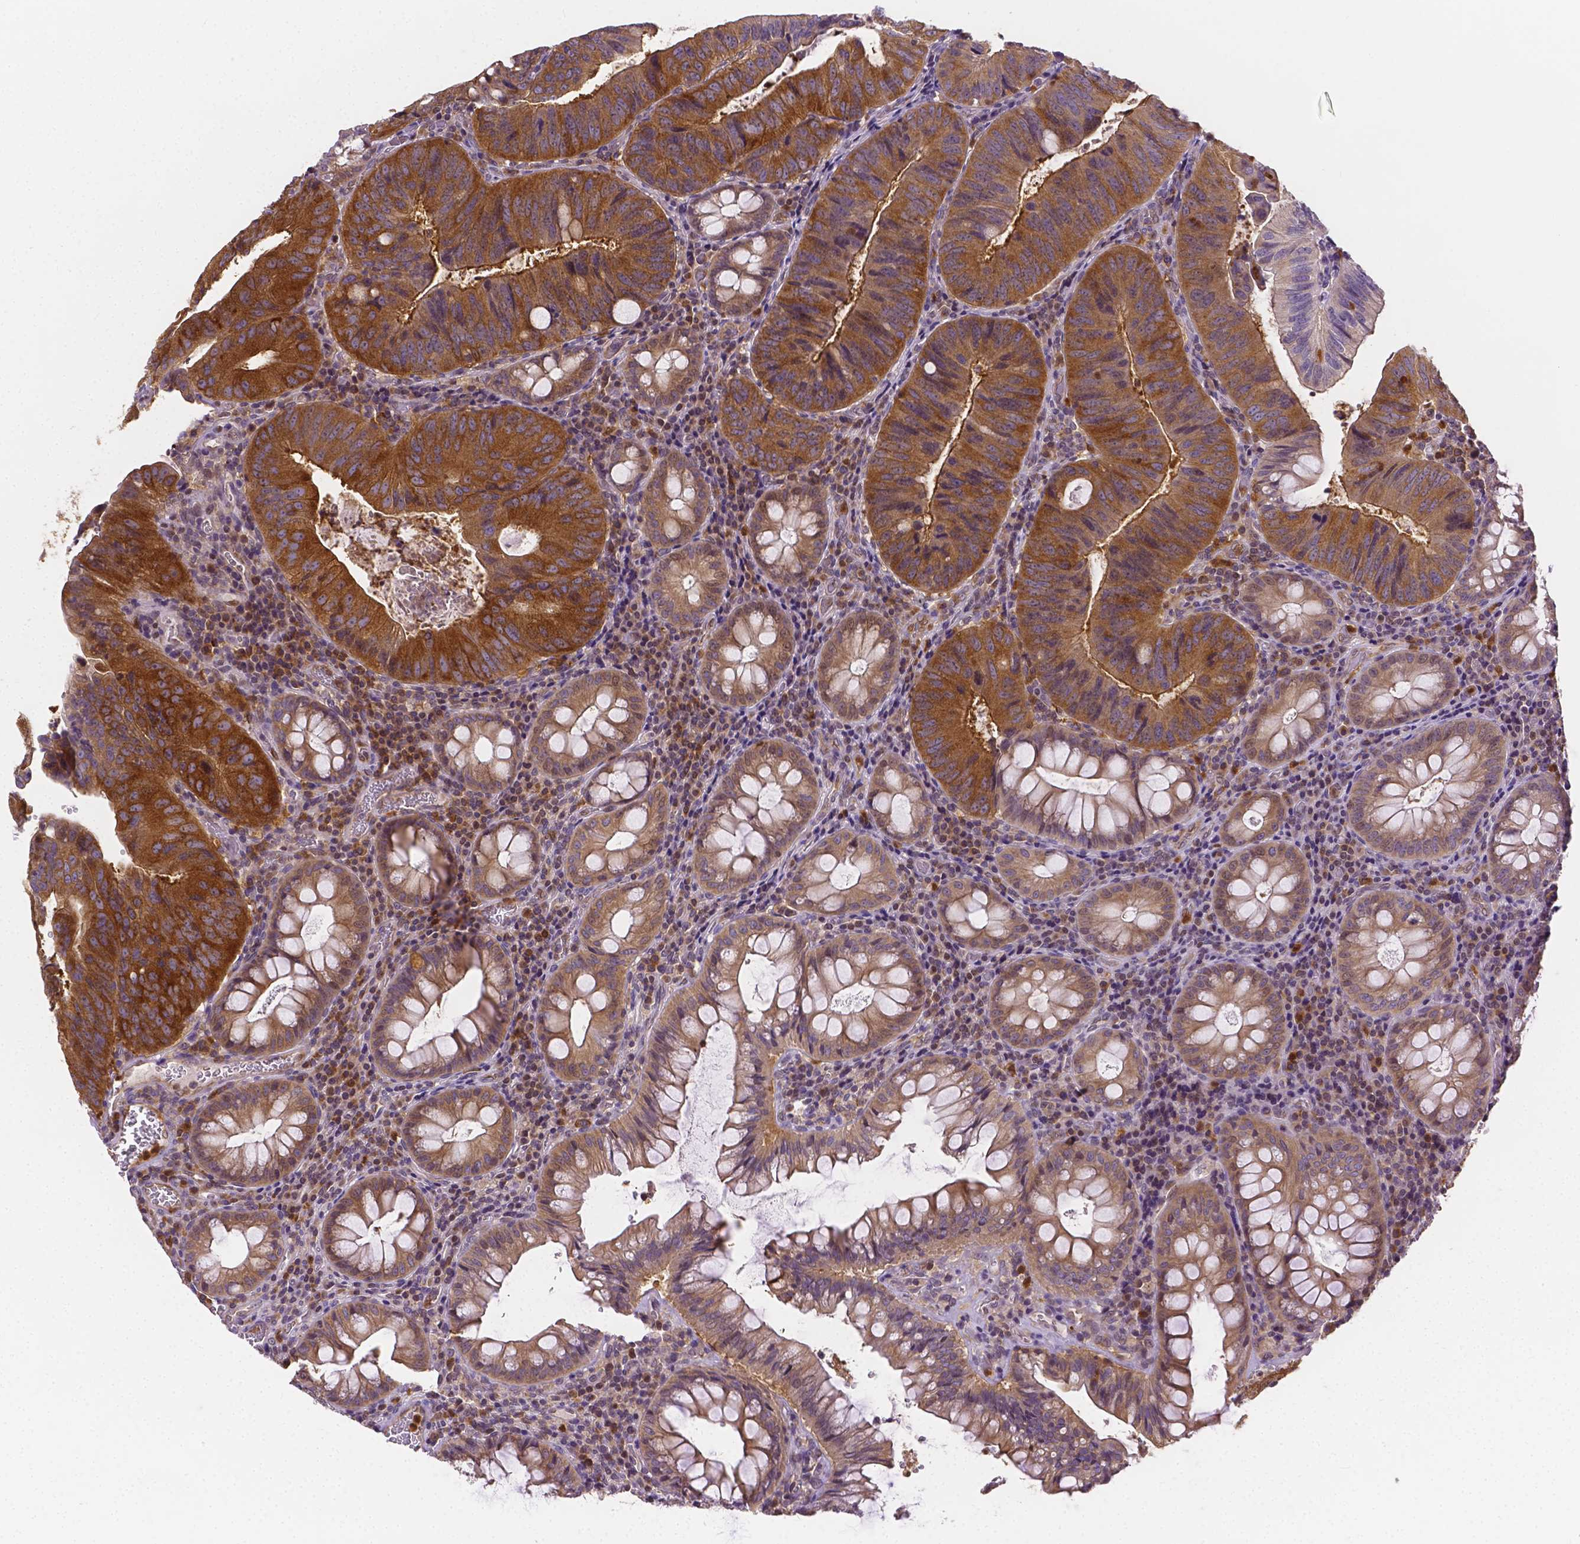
{"staining": {"intensity": "moderate", "quantity": "25%-75%", "location": "cytoplasmic/membranous"}, "tissue": "colorectal cancer", "cell_type": "Tumor cells", "image_type": "cancer", "snomed": [{"axis": "morphology", "description": "Adenocarcinoma, NOS"}, {"axis": "topography", "description": "Colon"}], "caption": "Approximately 25%-75% of tumor cells in human colorectal adenocarcinoma display moderate cytoplasmic/membranous protein expression as visualized by brown immunohistochemical staining.", "gene": "ZNRD2", "patient": {"sex": "male", "age": 67}}